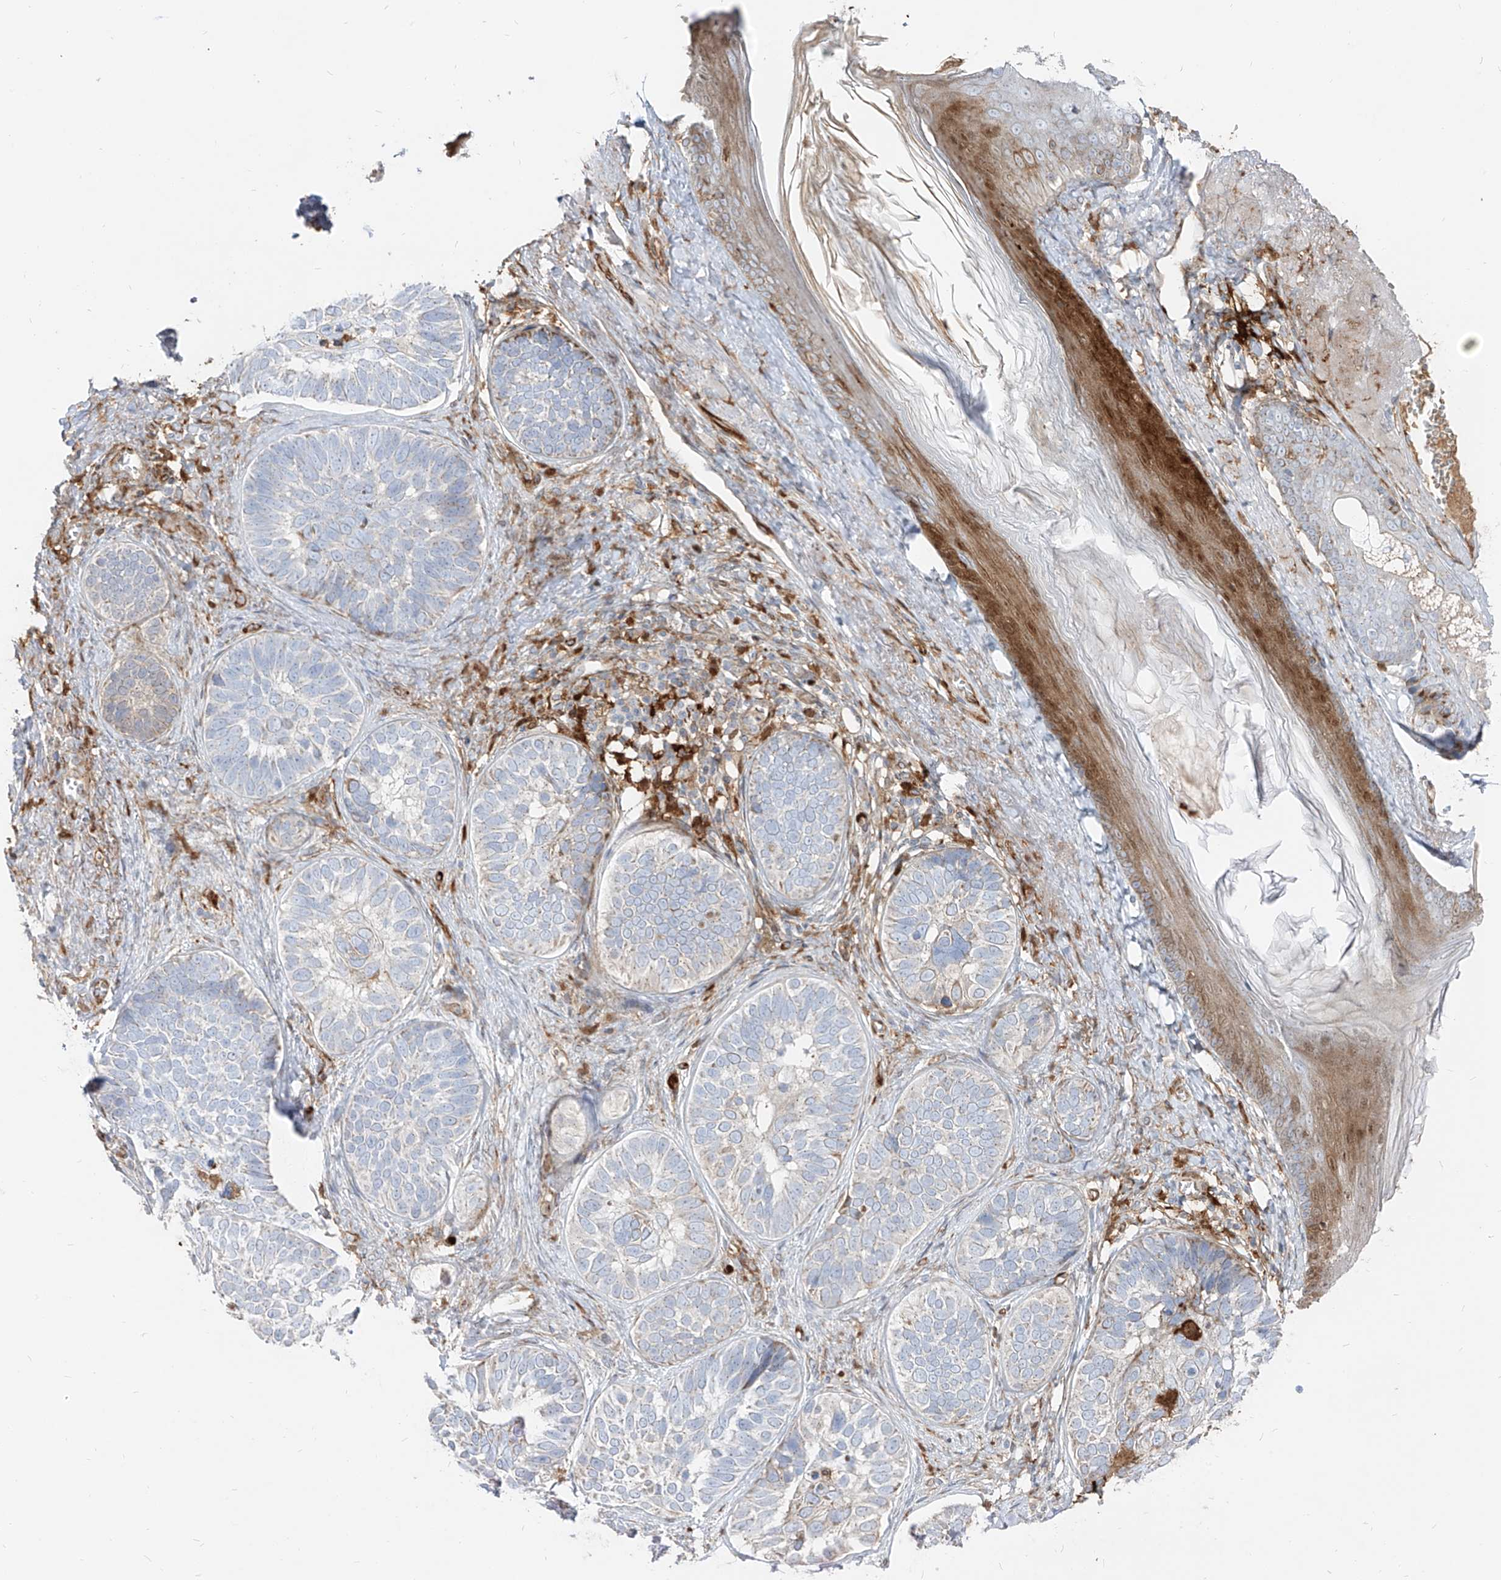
{"staining": {"intensity": "negative", "quantity": "none", "location": "none"}, "tissue": "skin cancer", "cell_type": "Tumor cells", "image_type": "cancer", "snomed": [{"axis": "morphology", "description": "Basal cell carcinoma"}, {"axis": "topography", "description": "Skin"}], "caption": "High power microscopy photomicrograph of an immunohistochemistry photomicrograph of basal cell carcinoma (skin), revealing no significant expression in tumor cells.", "gene": "KYNU", "patient": {"sex": "male", "age": 62}}